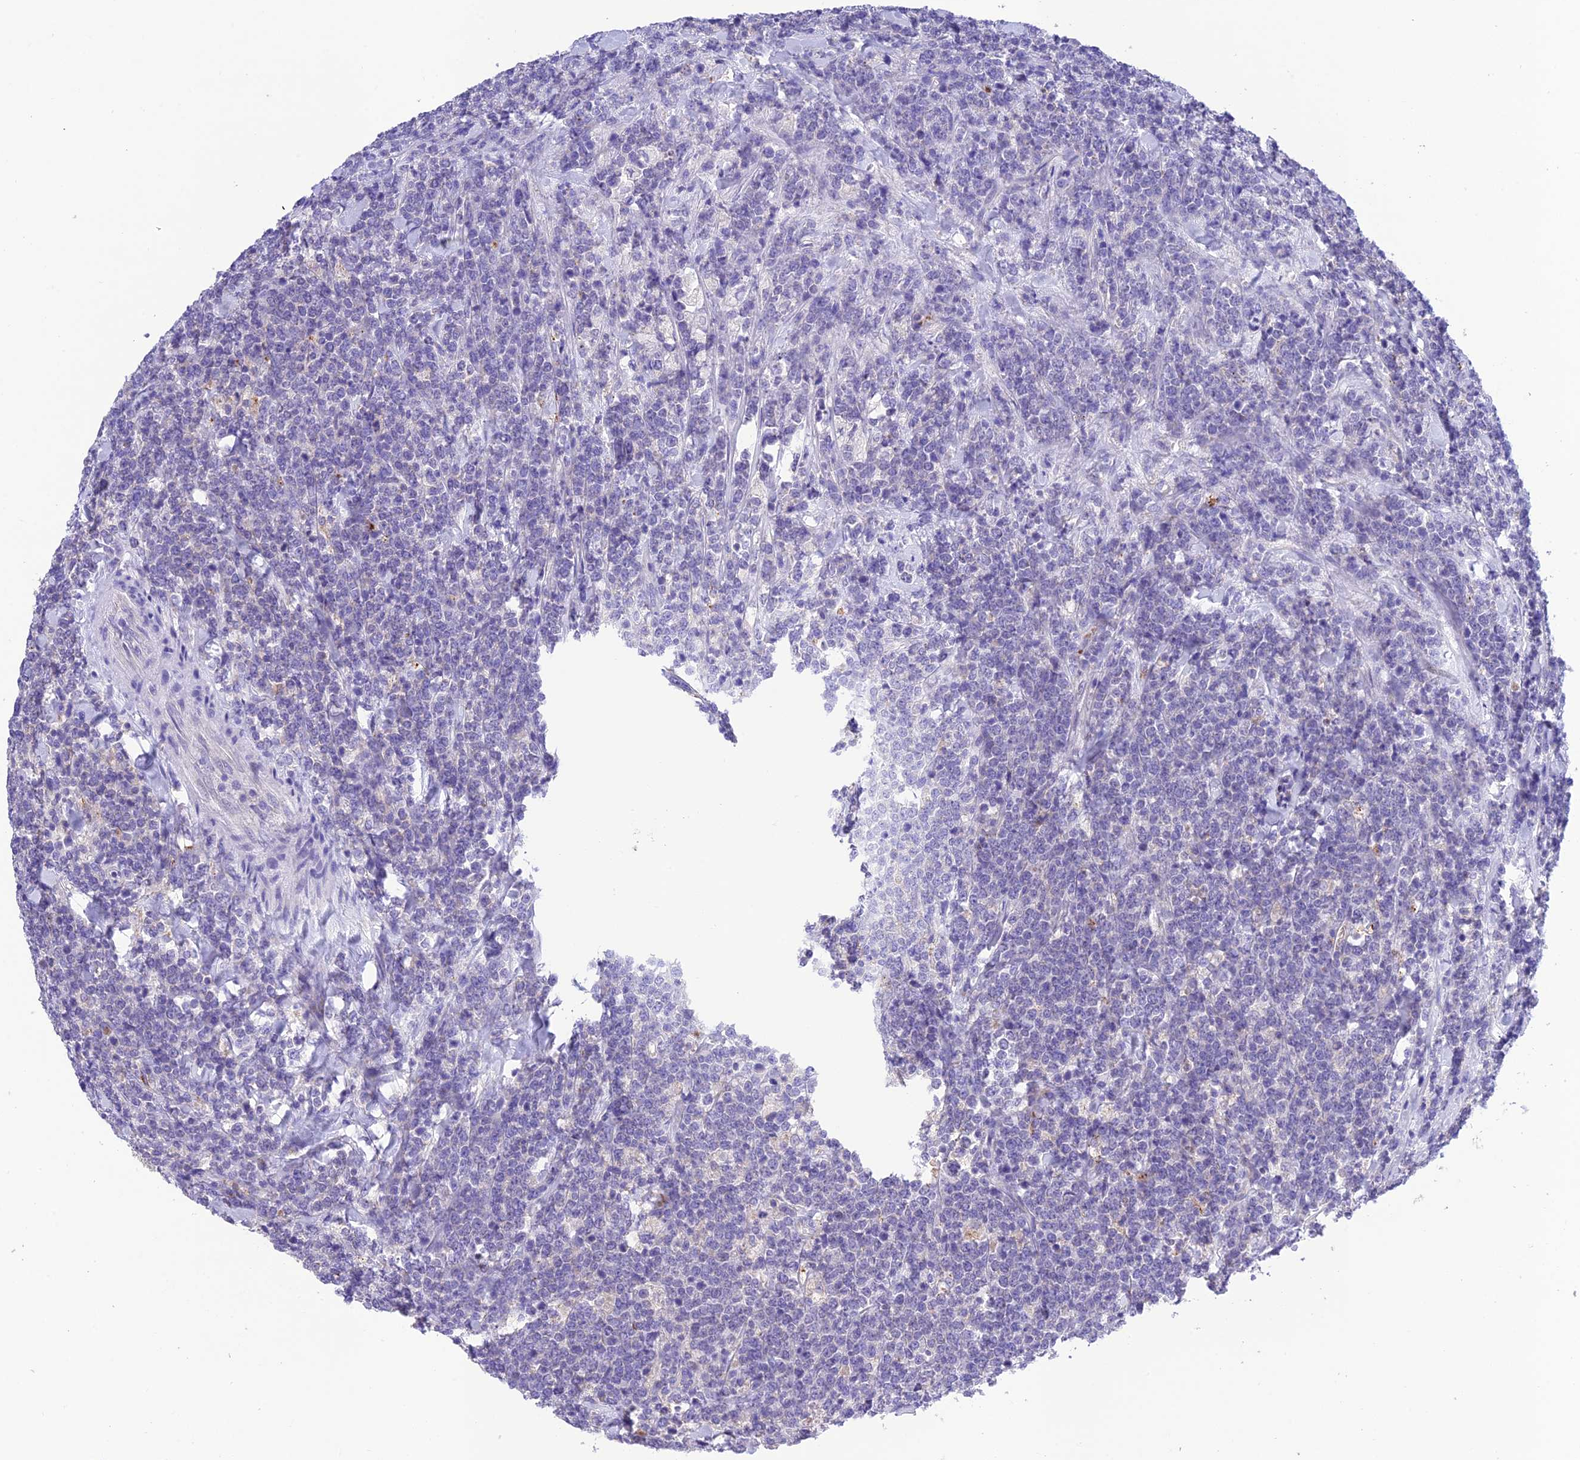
{"staining": {"intensity": "negative", "quantity": "none", "location": "none"}, "tissue": "lymphoma", "cell_type": "Tumor cells", "image_type": "cancer", "snomed": [{"axis": "morphology", "description": "Malignant lymphoma, non-Hodgkin's type, High grade"}, {"axis": "topography", "description": "Small intestine"}], "caption": "DAB immunohistochemical staining of lymphoma demonstrates no significant expression in tumor cells.", "gene": "MS4A5", "patient": {"sex": "male", "age": 8}}